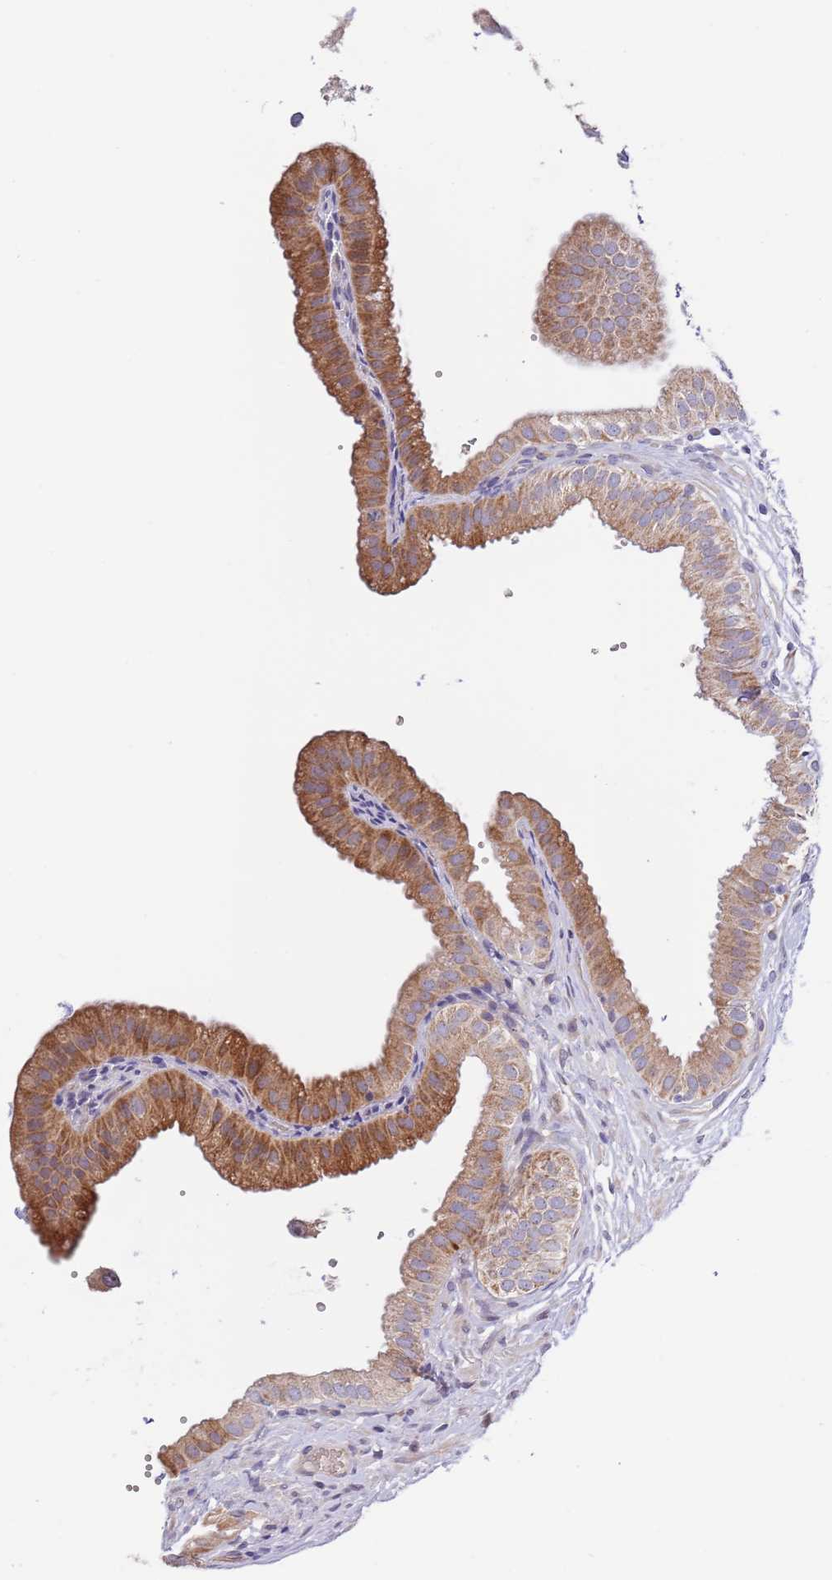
{"staining": {"intensity": "strong", "quantity": ">75%", "location": "cytoplasmic/membranous"}, "tissue": "gallbladder", "cell_type": "Glandular cells", "image_type": "normal", "snomed": [{"axis": "morphology", "description": "Normal tissue, NOS"}, {"axis": "topography", "description": "Gallbladder"}], "caption": "Immunohistochemical staining of normal gallbladder exhibits high levels of strong cytoplasmic/membranous staining in approximately >75% of glandular cells.", "gene": "LIPJ", "patient": {"sex": "female", "age": 61}}